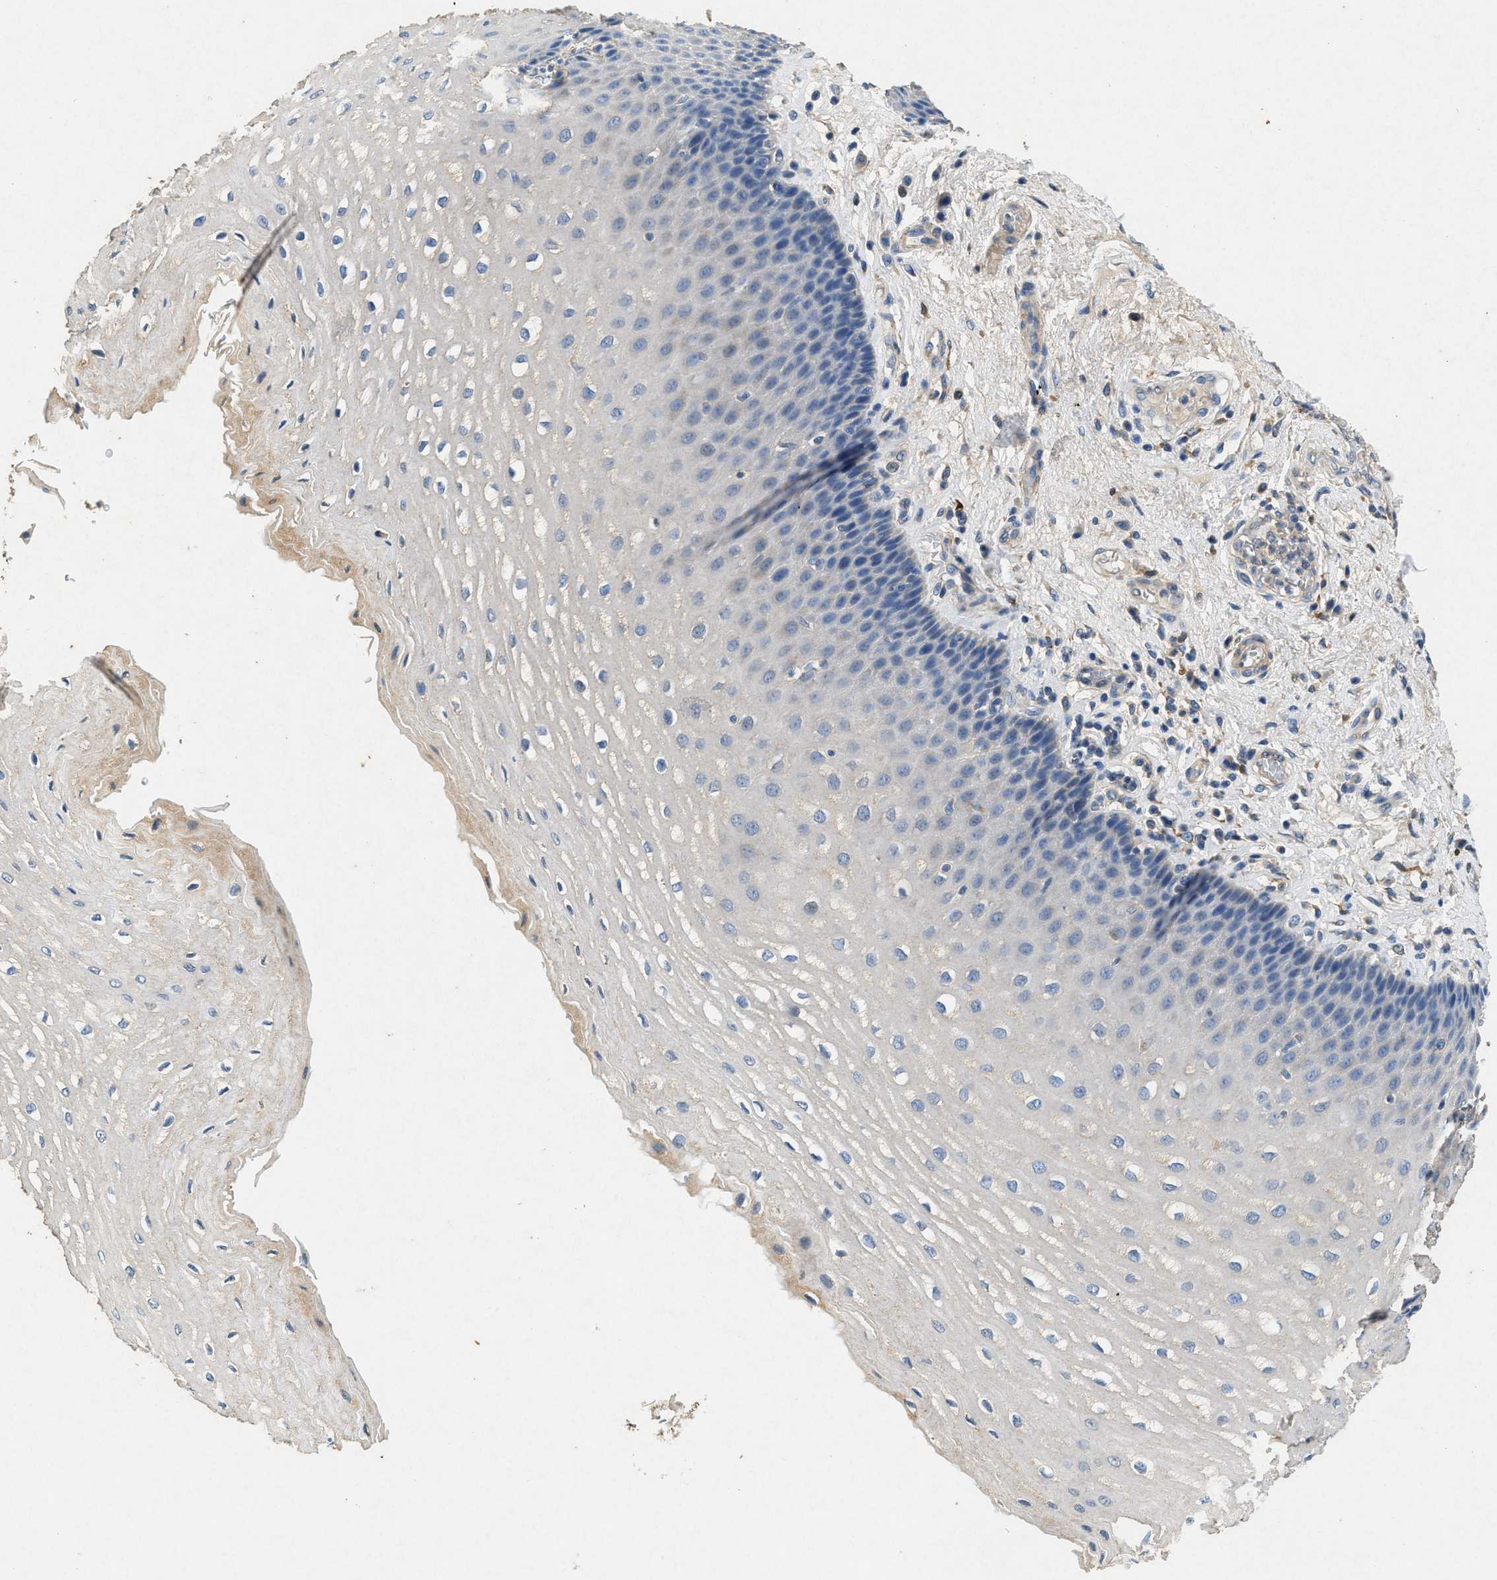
{"staining": {"intensity": "weak", "quantity": "<25%", "location": "cytoplasmic/membranous"}, "tissue": "esophagus", "cell_type": "Squamous epithelial cells", "image_type": "normal", "snomed": [{"axis": "morphology", "description": "Normal tissue, NOS"}, {"axis": "topography", "description": "Esophagus"}], "caption": "Immunohistochemistry of normal human esophagus shows no staining in squamous epithelial cells.", "gene": "CDK15", "patient": {"sex": "male", "age": 54}}